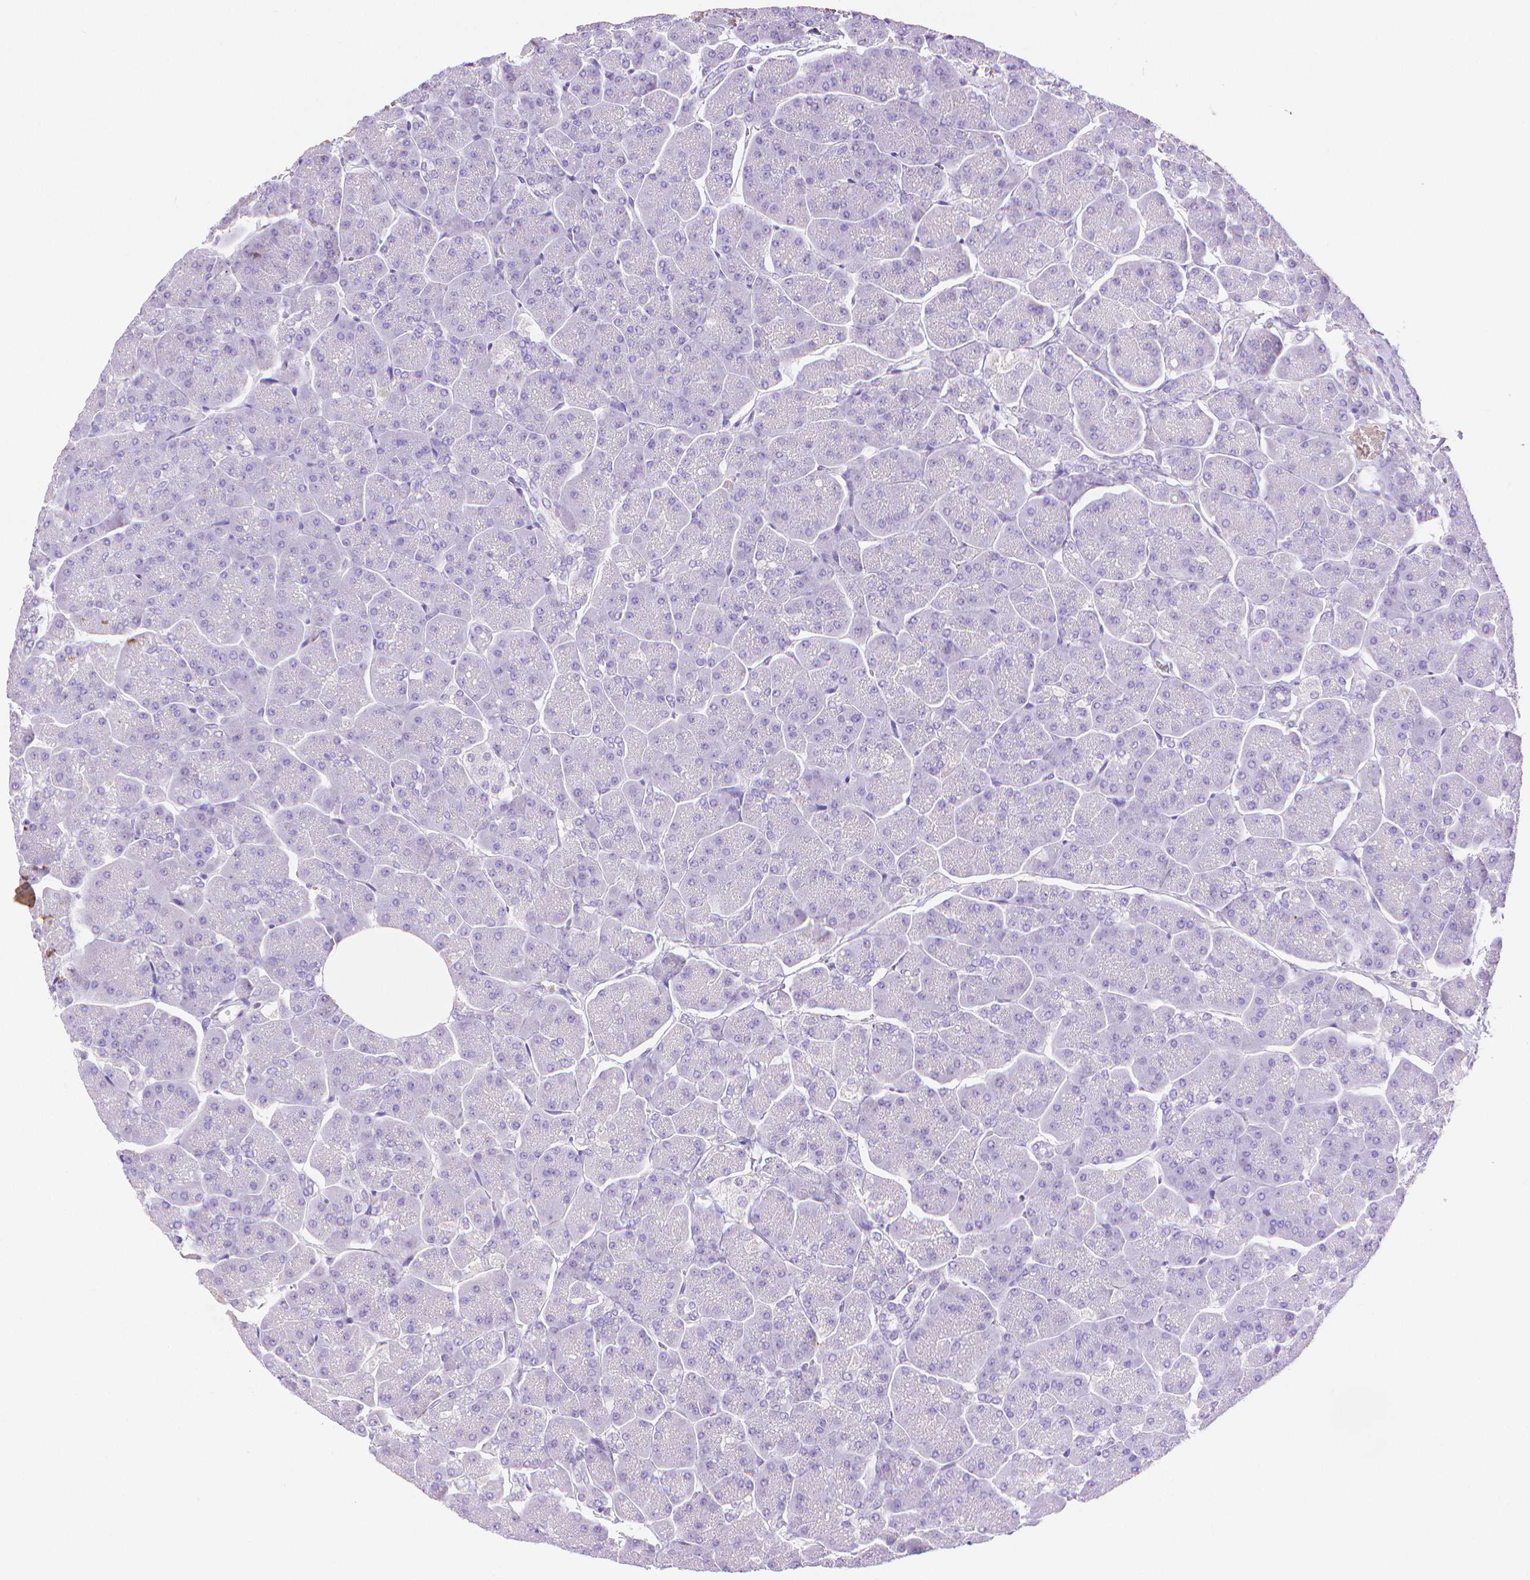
{"staining": {"intensity": "negative", "quantity": "none", "location": "none"}, "tissue": "pancreas", "cell_type": "Exocrine glandular cells", "image_type": "normal", "snomed": [{"axis": "morphology", "description": "Normal tissue, NOS"}, {"axis": "topography", "description": "Pancreas"}, {"axis": "topography", "description": "Peripheral nerve tissue"}], "caption": "High power microscopy image of an immunohistochemistry micrograph of unremarkable pancreas, revealing no significant staining in exocrine glandular cells. Nuclei are stained in blue.", "gene": "FBN1", "patient": {"sex": "male", "age": 54}}